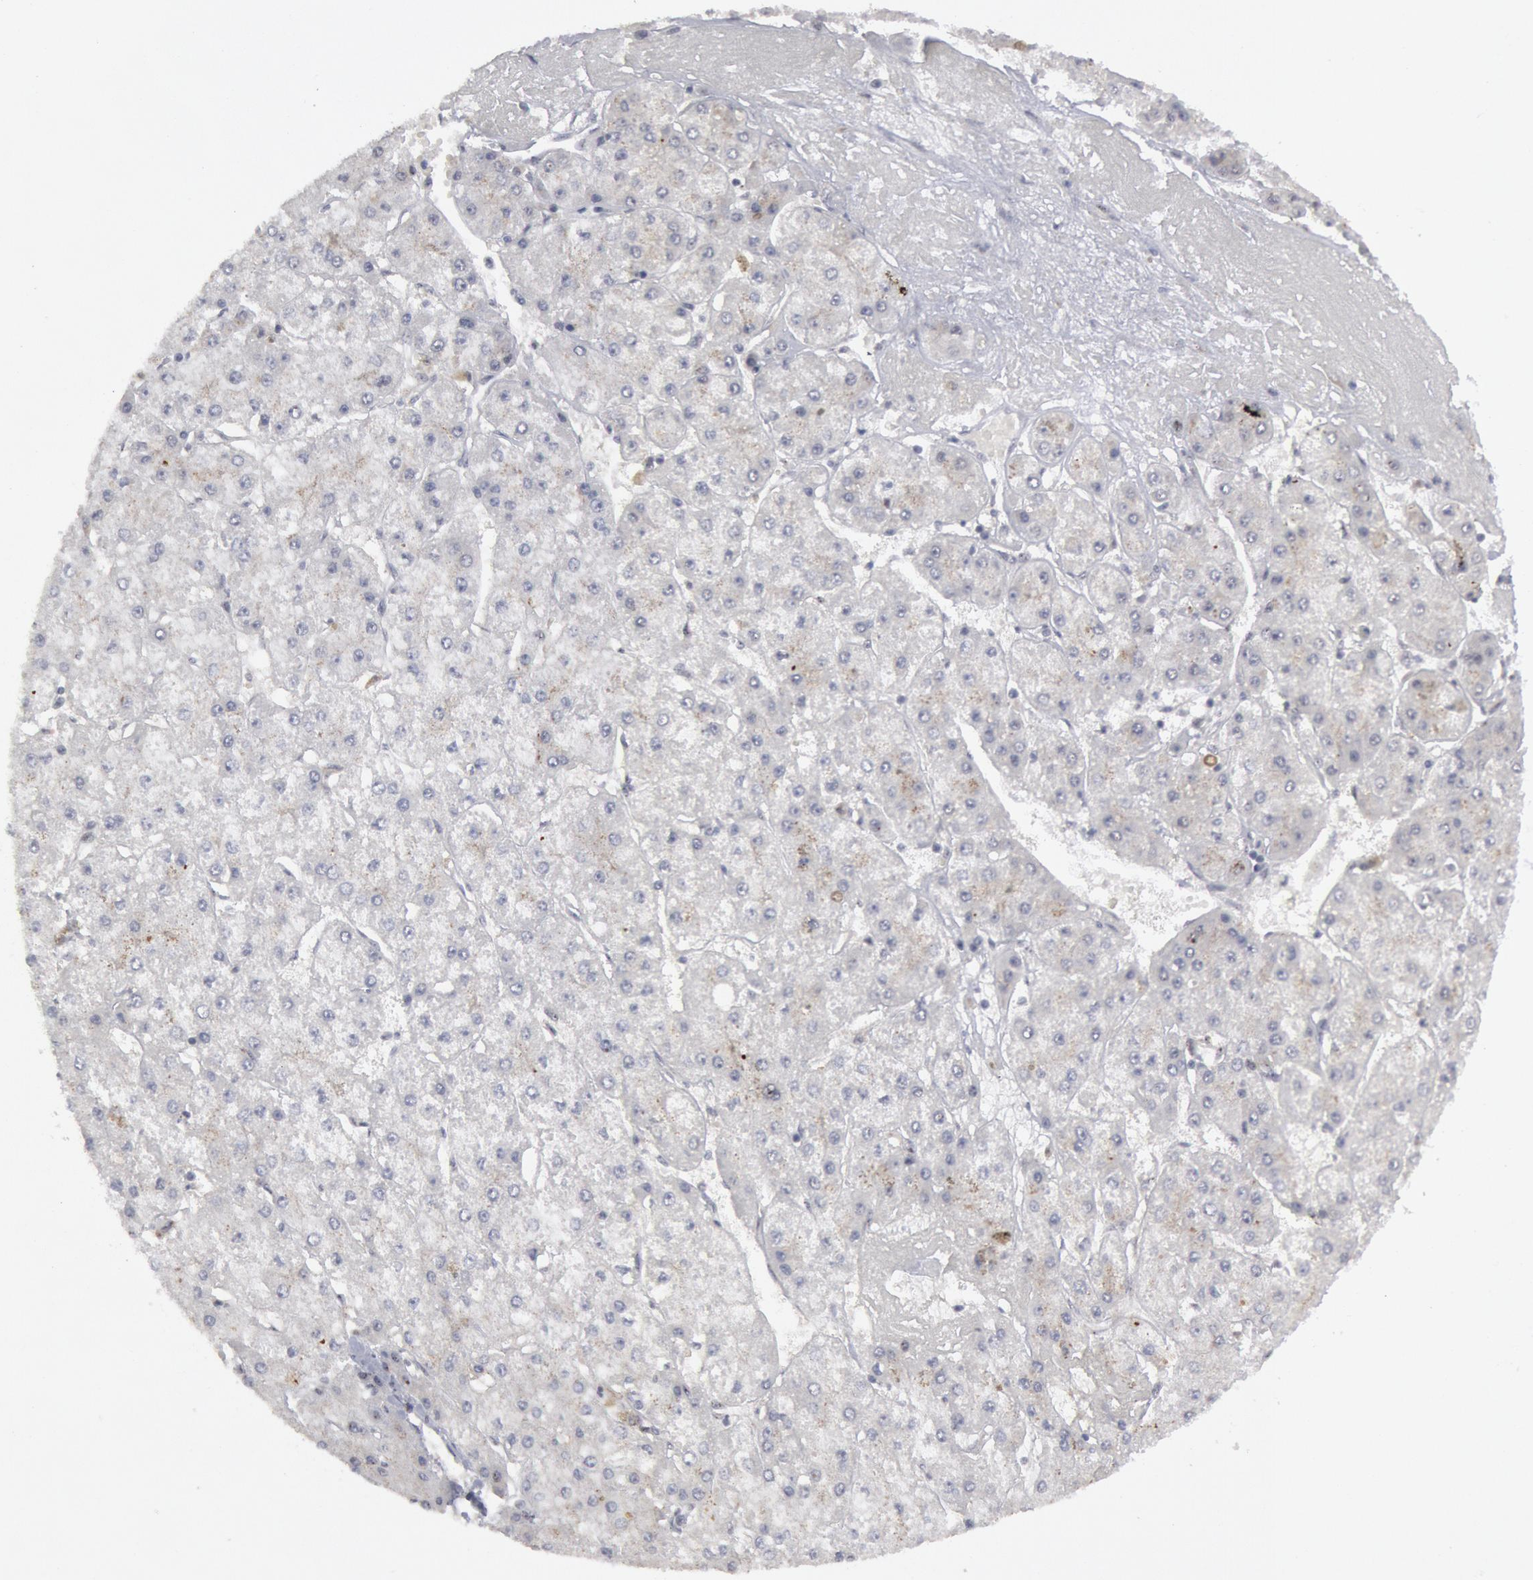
{"staining": {"intensity": "negative", "quantity": "none", "location": "none"}, "tissue": "liver cancer", "cell_type": "Tumor cells", "image_type": "cancer", "snomed": [{"axis": "morphology", "description": "Carcinoma, Hepatocellular, NOS"}, {"axis": "topography", "description": "Liver"}], "caption": "The photomicrograph exhibits no significant positivity in tumor cells of liver hepatocellular carcinoma.", "gene": "FOXO1", "patient": {"sex": "female", "age": 52}}